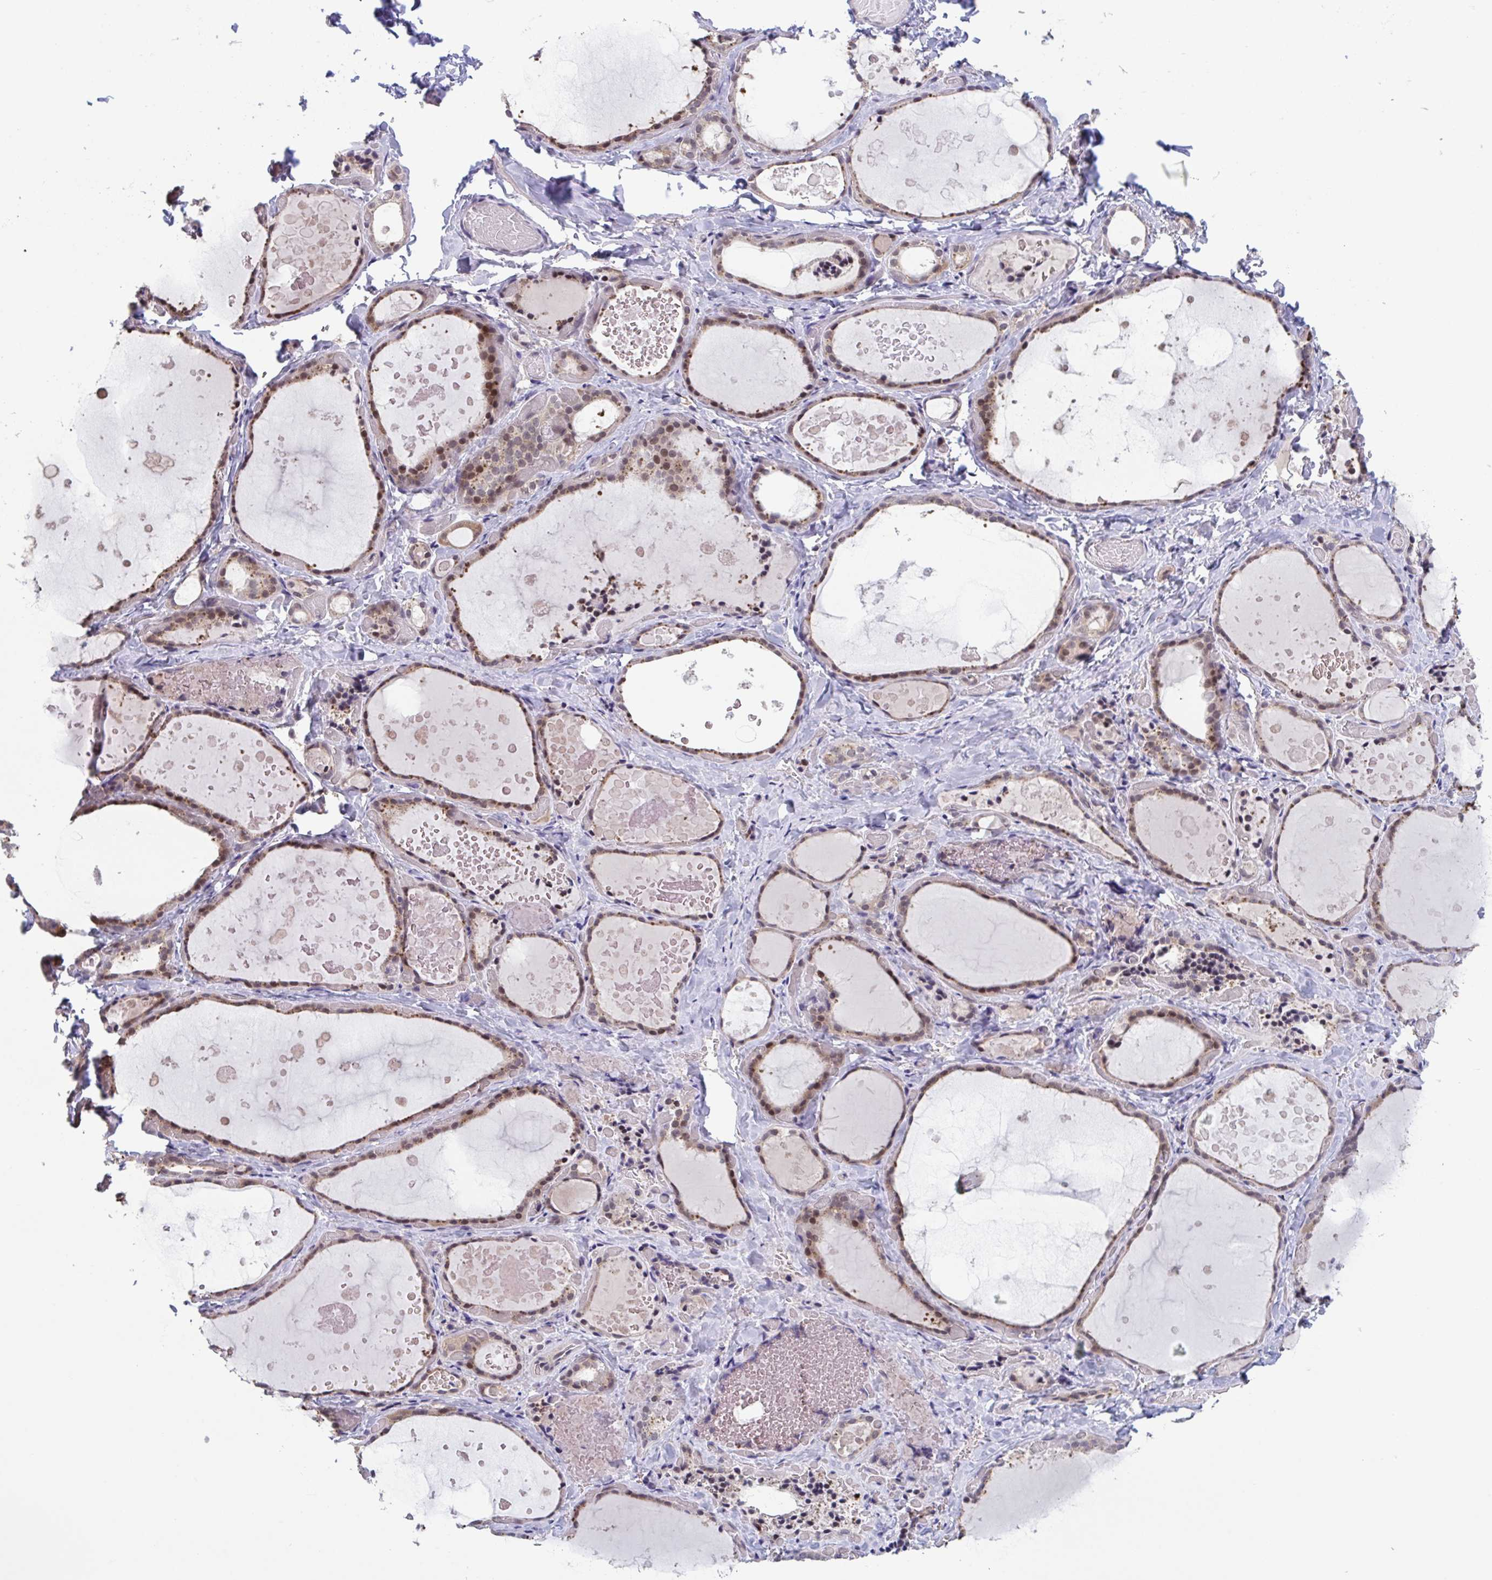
{"staining": {"intensity": "moderate", "quantity": ">75%", "location": "cytoplasmic/membranous,nuclear"}, "tissue": "thyroid gland", "cell_type": "Glandular cells", "image_type": "normal", "snomed": [{"axis": "morphology", "description": "Normal tissue, NOS"}, {"axis": "topography", "description": "Thyroid gland"}], "caption": "Thyroid gland stained for a protein exhibits moderate cytoplasmic/membranous,nuclear positivity in glandular cells. Nuclei are stained in blue.", "gene": "RIOK1", "patient": {"sex": "female", "age": 56}}